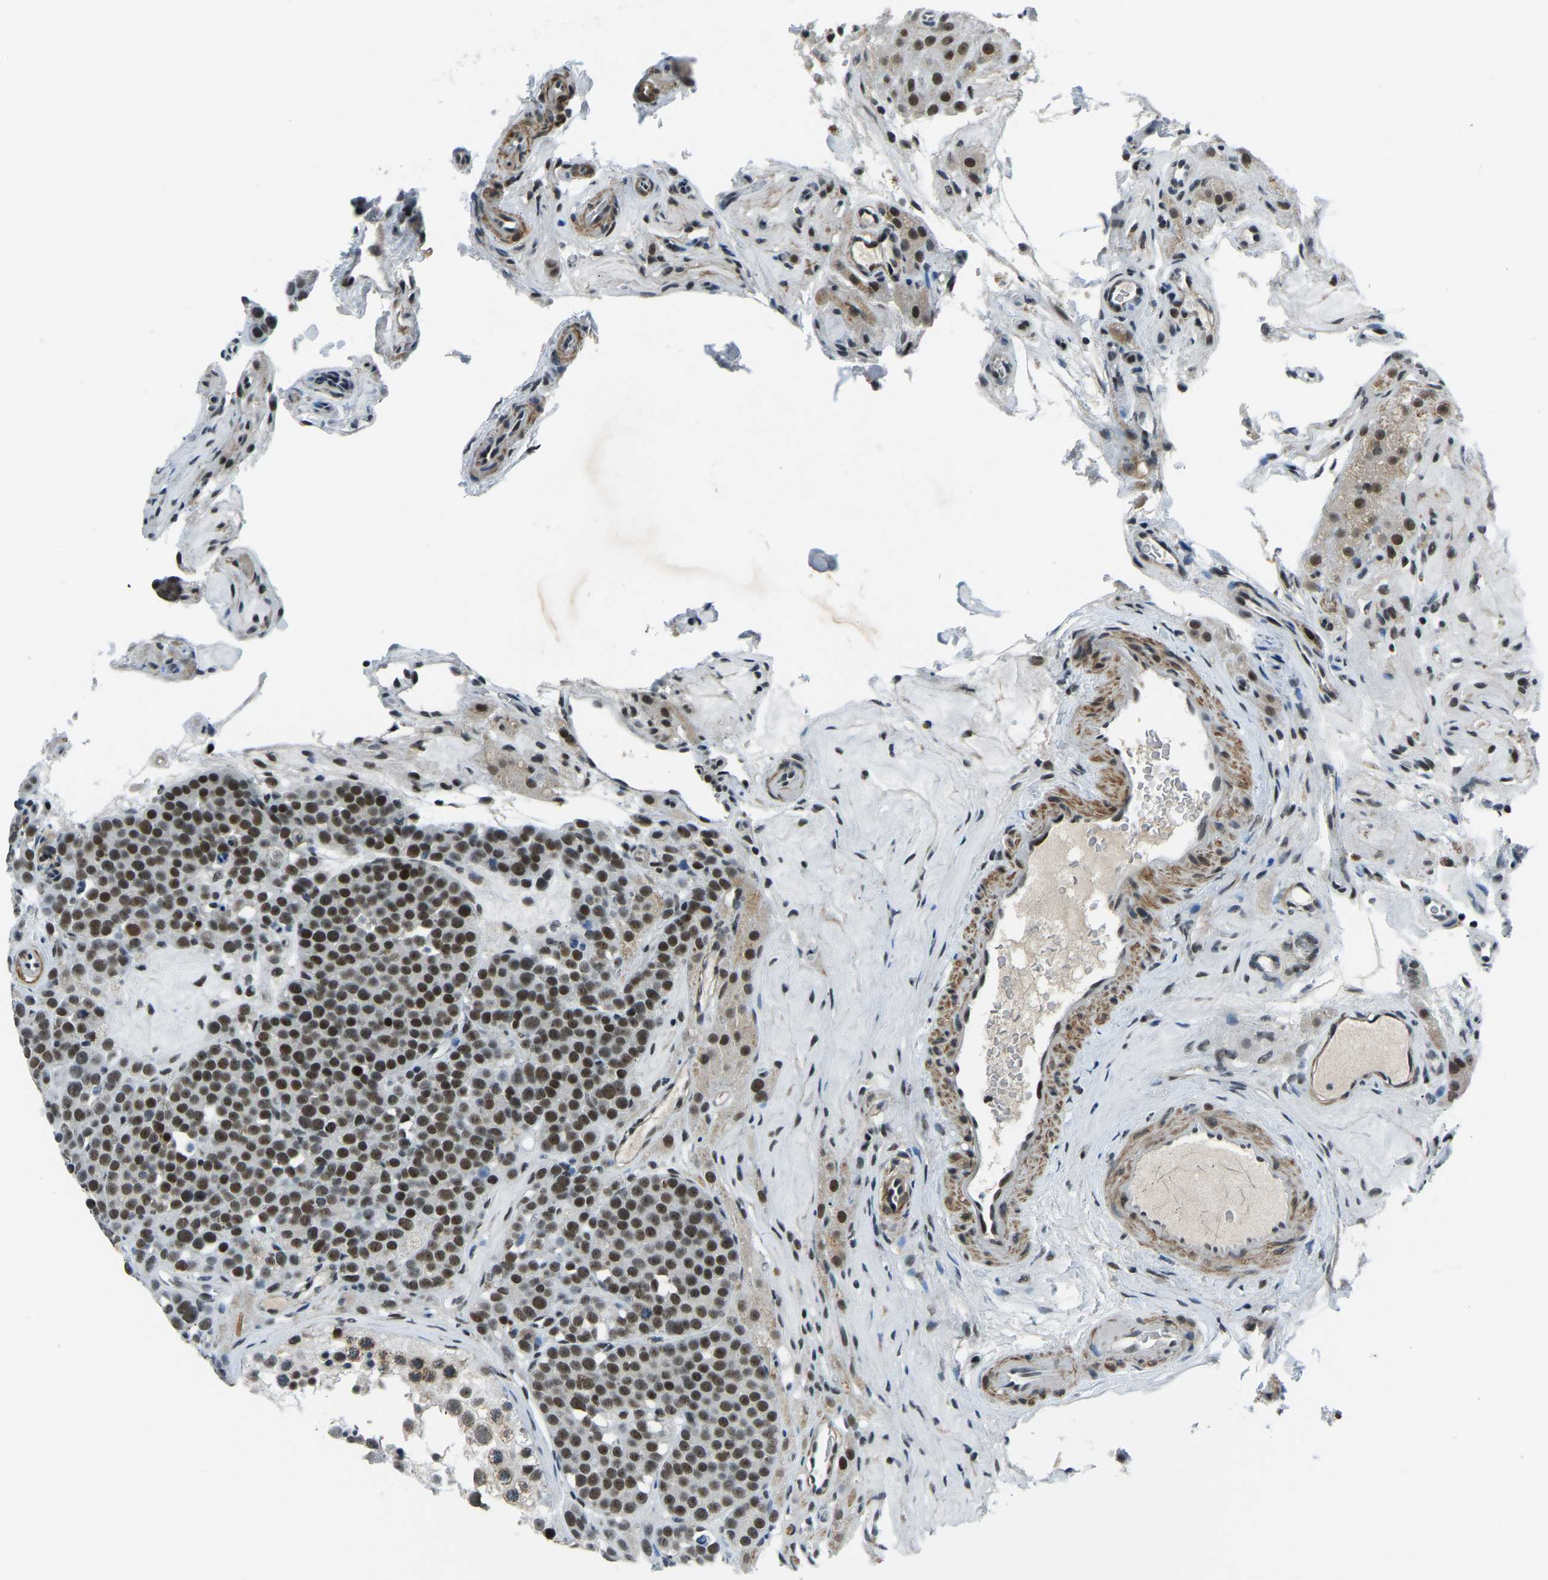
{"staining": {"intensity": "strong", "quantity": ">75%", "location": "nuclear"}, "tissue": "testis cancer", "cell_type": "Tumor cells", "image_type": "cancer", "snomed": [{"axis": "morphology", "description": "Seminoma, NOS"}, {"axis": "topography", "description": "Testis"}], "caption": "Immunohistochemical staining of testis cancer reveals high levels of strong nuclear protein staining in approximately >75% of tumor cells. (Brightfield microscopy of DAB IHC at high magnification).", "gene": "PRCC", "patient": {"sex": "male", "age": 71}}